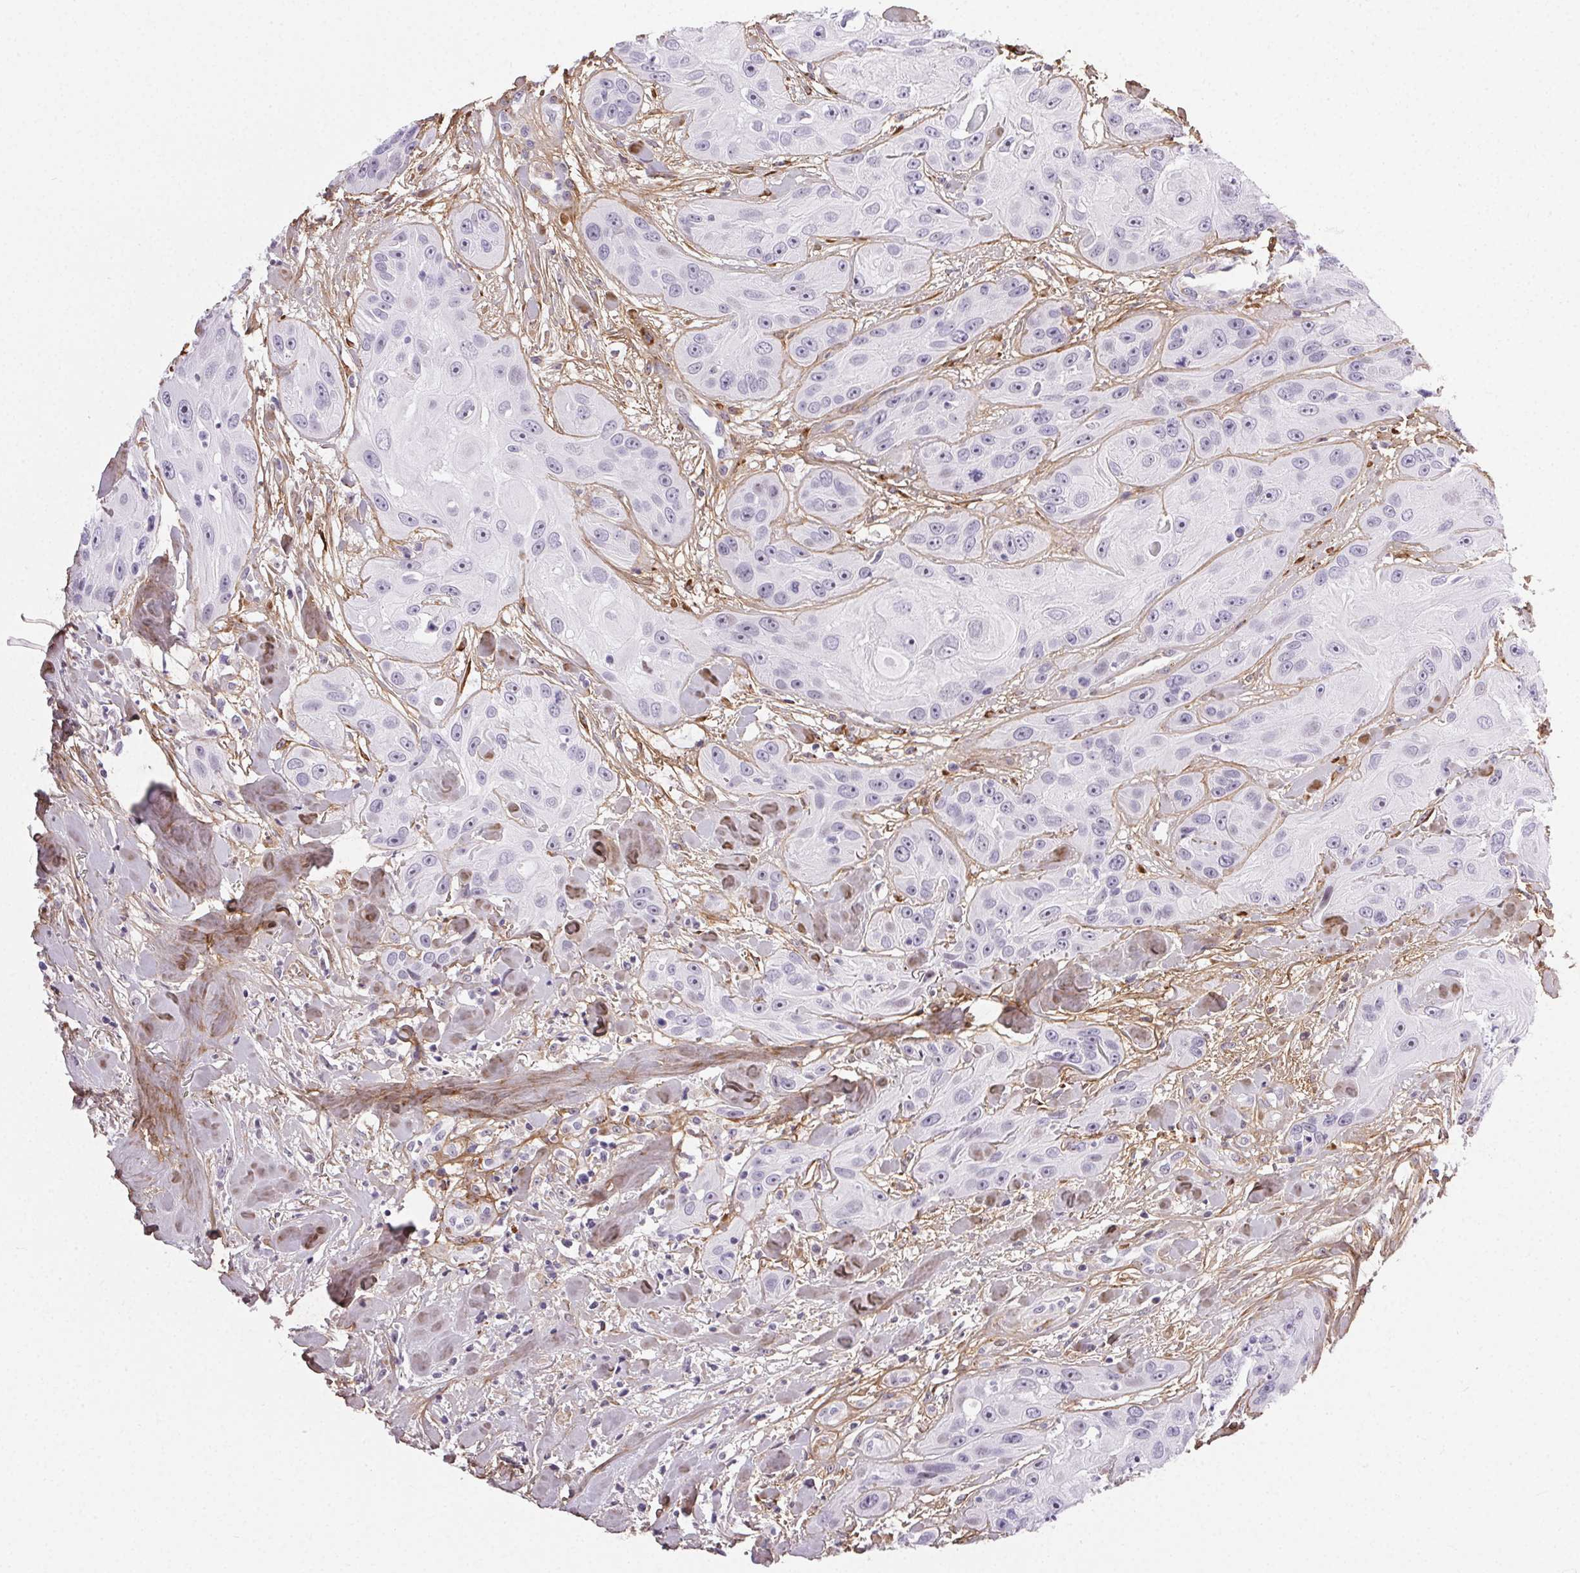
{"staining": {"intensity": "moderate", "quantity": "<25%", "location": "nuclear"}, "tissue": "head and neck cancer", "cell_type": "Tumor cells", "image_type": "cancer", "snomed": [{"axis": "morphology", "description": "Squamous cell carcinoma, NOS"}, {"axis": "topography", "description": "Oral tissue"}, {"axis": "topography", "description": "Head-Neck"}], "caption": "High-magnification brightfield microscopy of head and neck cancer stained with DAB (brown) and counterstained with hematoxylin (blue). tumor cells exhibit moderate nuclear staining is present in about<25% of cells. The staining was performed using DAB to visualize the protein expression in brown, while the nuclei were stained in blue with hematoxylin (Magnification: 20x).", "gene": "PDZD2", "patient": {"sex": "male", "age": 77}}